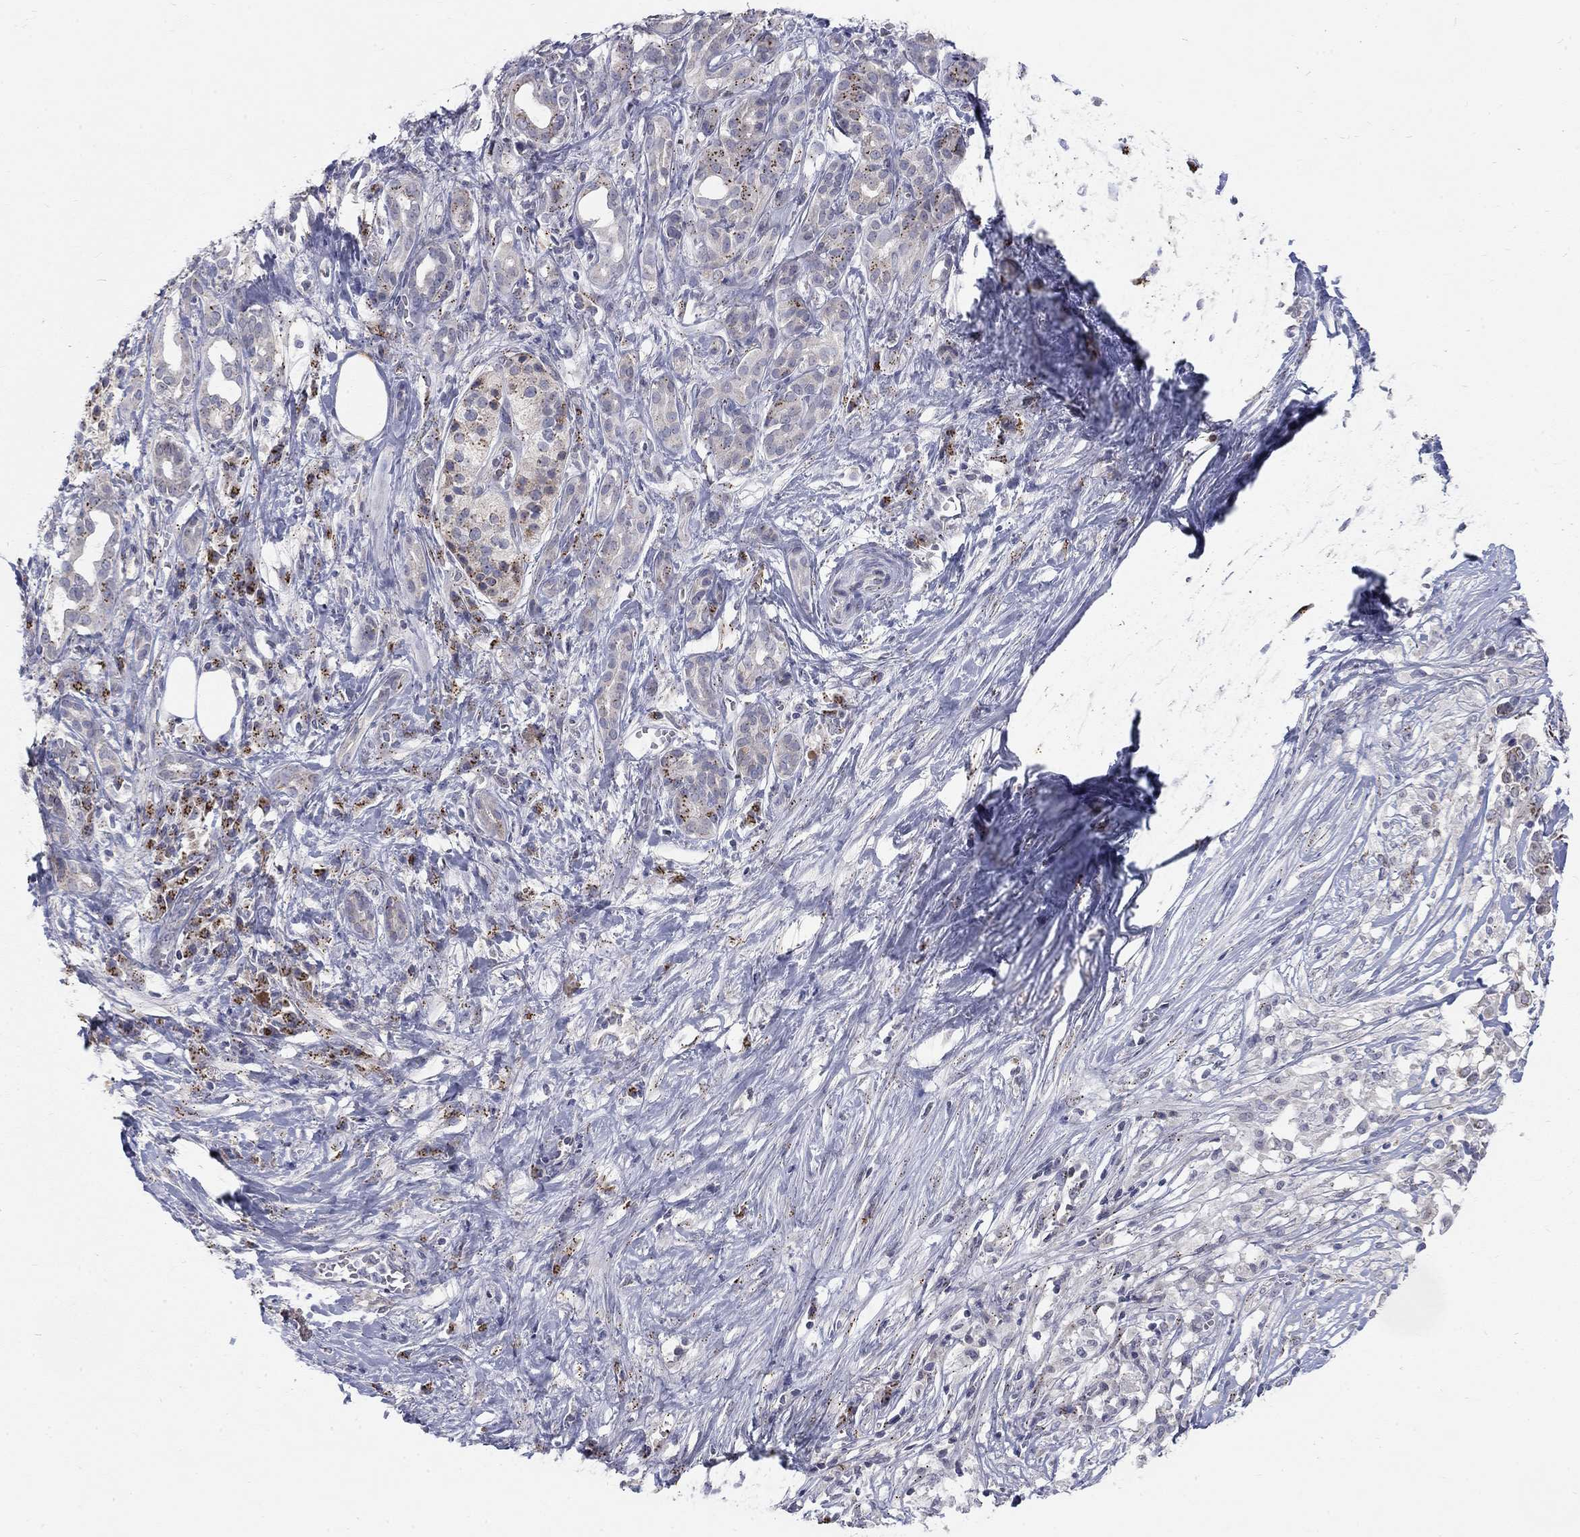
{"staining": {"intensity": "strong", "quantity": "<25%", "location": "cytoplasmic/membranous"}, "tissue": "pancreatic cancer", "cell_type": "Tumor cells", "image_type": "cancer", "snomed": [{"axis": "morphology", "description": "Adenocarcinoma, NOS"}, {"axis": "topography", "description": "Pancreas"}], "caption": "IHC histopathology image of neoplastic tissue: pancreatic cancer (adenocarcinoma) stained using IHC displays medium levels of strong protein expression localized specifically in the cytoplasmic/membranous of tumor cells, appearing as a cytoplasmic/membranous brown color.", "gene": "PANK3", "patient": {"sex": "male", "age": 61}}